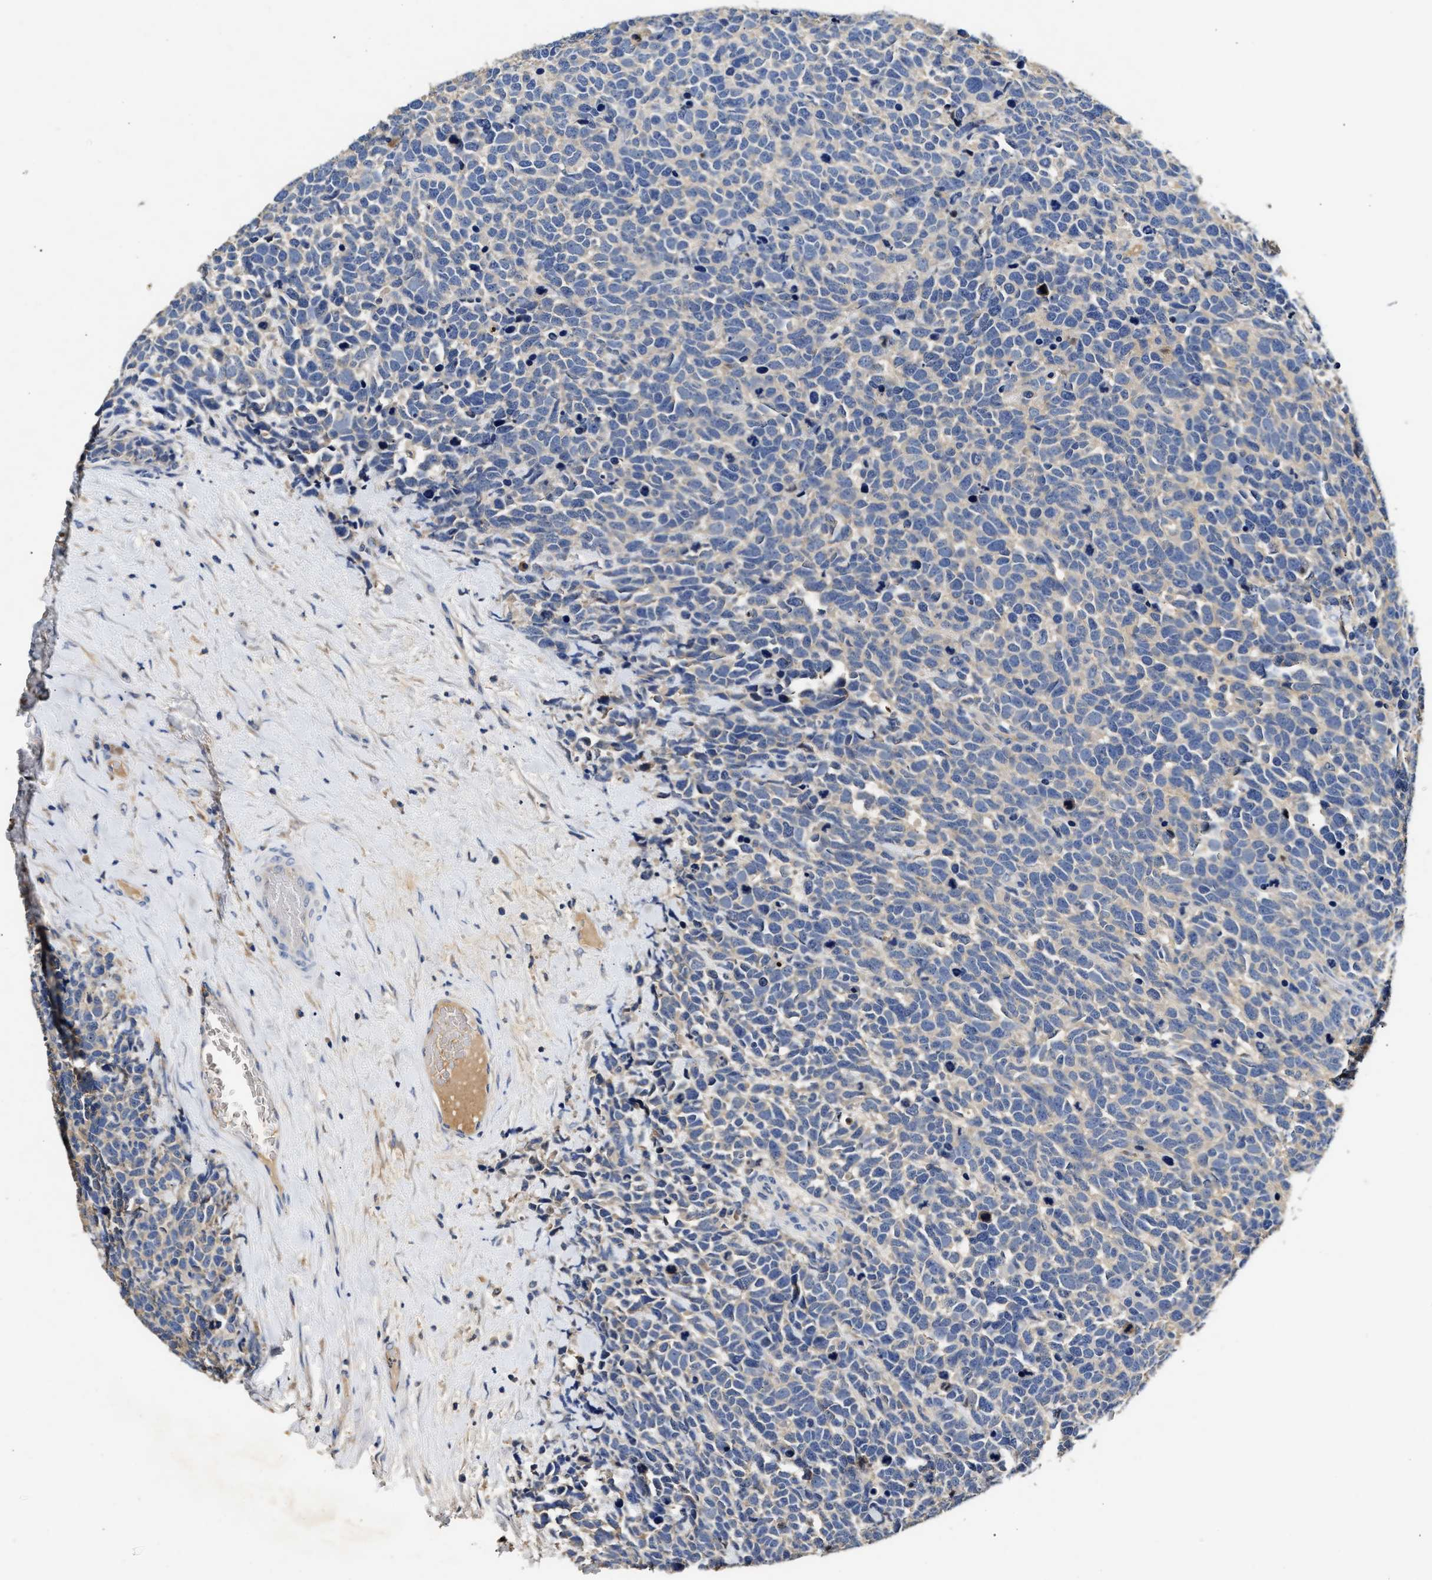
{"staining": {"intensity": "negative", "quantity": "none", "location": "none"}, "tissue": "urothelial cancer", "cell_type": "Tumor cells", "image_type": "cancer", "snomed": [{"axis": "morphology", "description": "Urothelial carcinoma, High grade"}, {"axis": "topography", "description": "Urinary bladder"}], "caption": "This is an immunohistochemistry (IHC) image of urothelial carcinoma (high-grade). There is no positivity in tumor cells.", "gene": "SLCO2B1", "patient": {"sex": "female", "age": 82}}